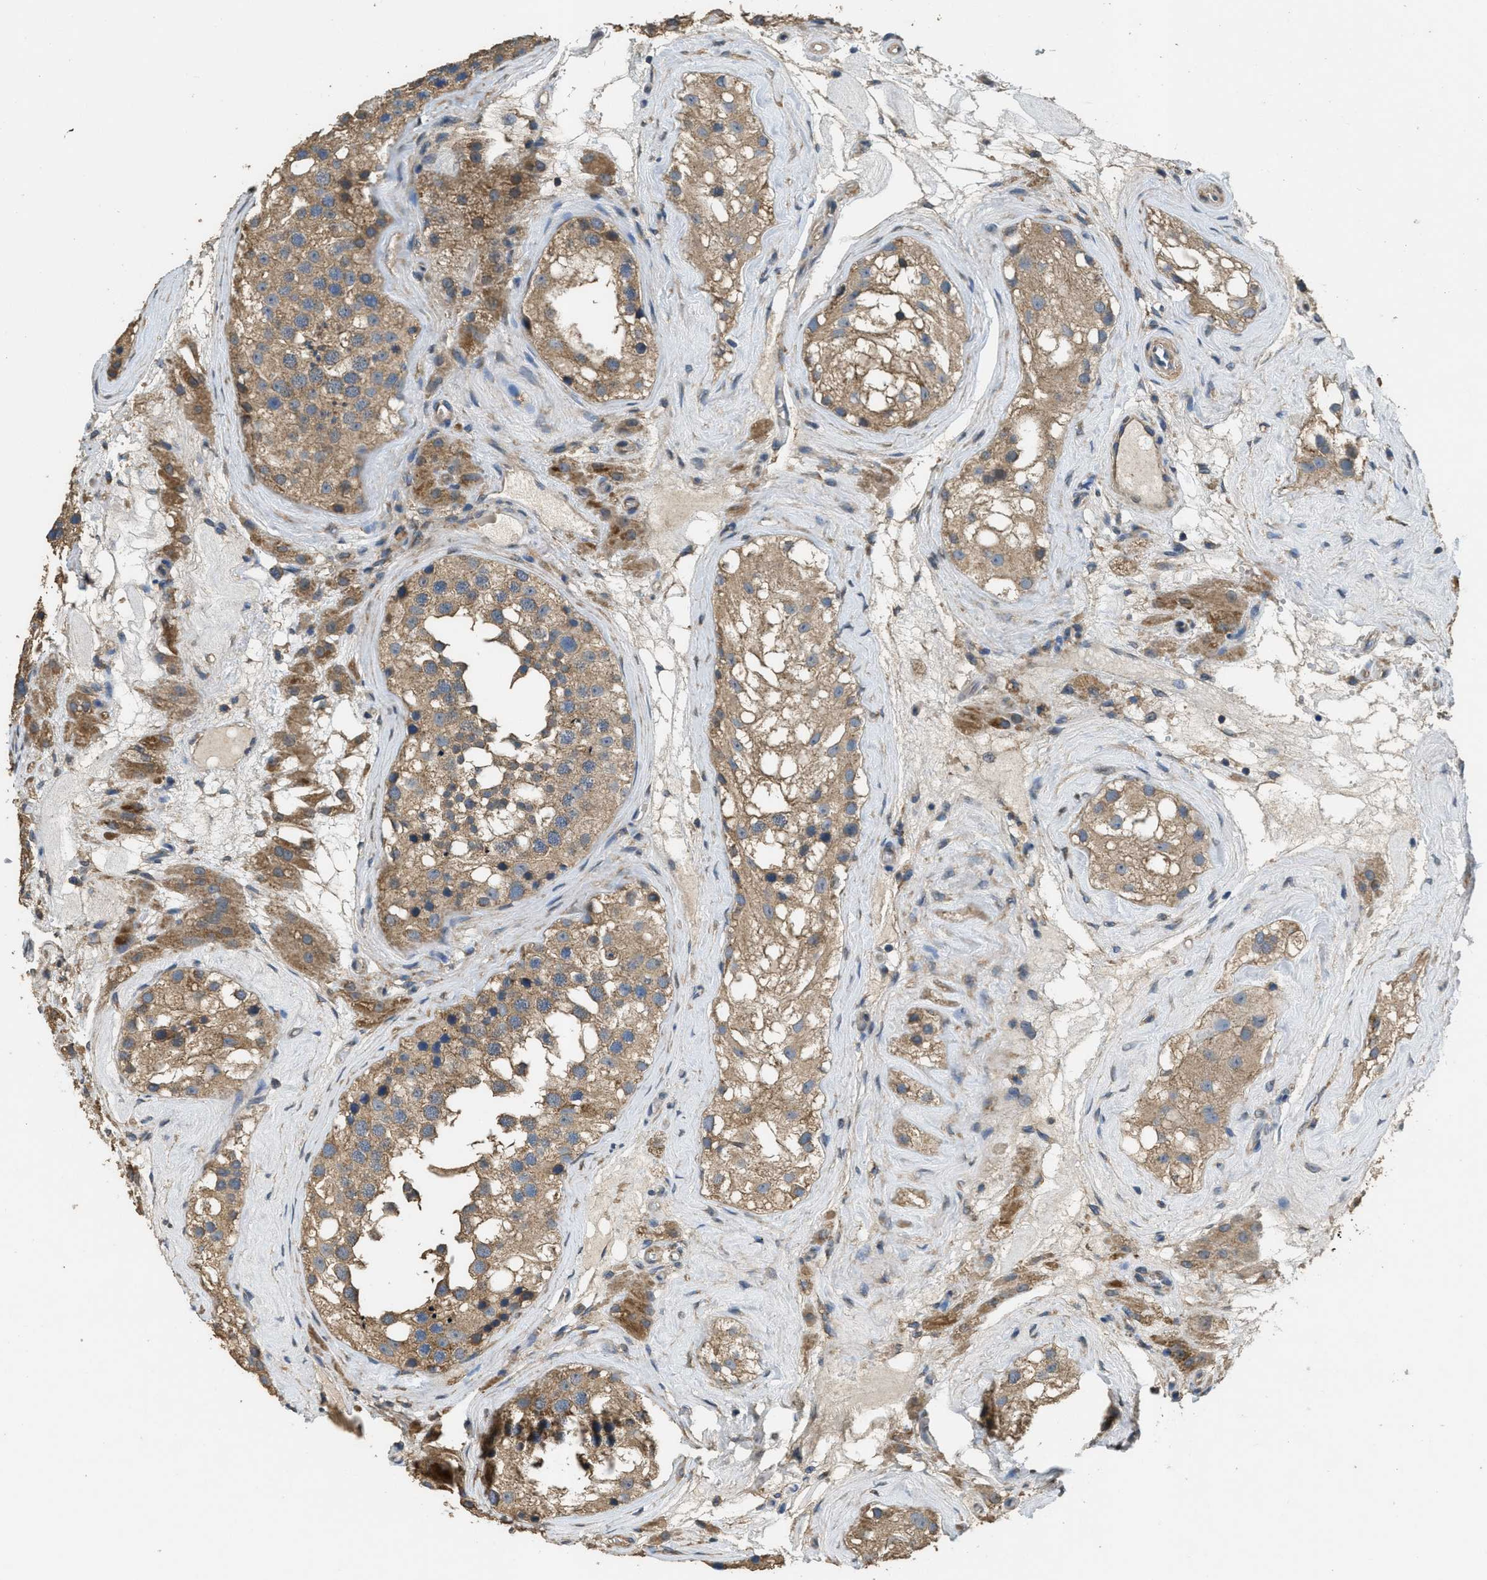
{"staining": {"intensity": "moderate", "quantity": ">75%", "location": "cytoplasmic/membranous"}, "tissue": "testis", "cell_type": "Cells in seminiferous ducts", "image_type": "normal", "snomed": [{"axis": "morphology", "description": "Normal tissue, NOS"}, {"axis": "morphology", "description": "Seminoma, NOS"}, {"axis": "topography", "description": "Testis"}], "caption": "A micrograph of testis stained for a protein exhibits moderate cytoplasmic/membranous brown staining in cells in seminiferous ducts.", "gene": "THBS2", "patient": {"sex": "male", "age": 71}}